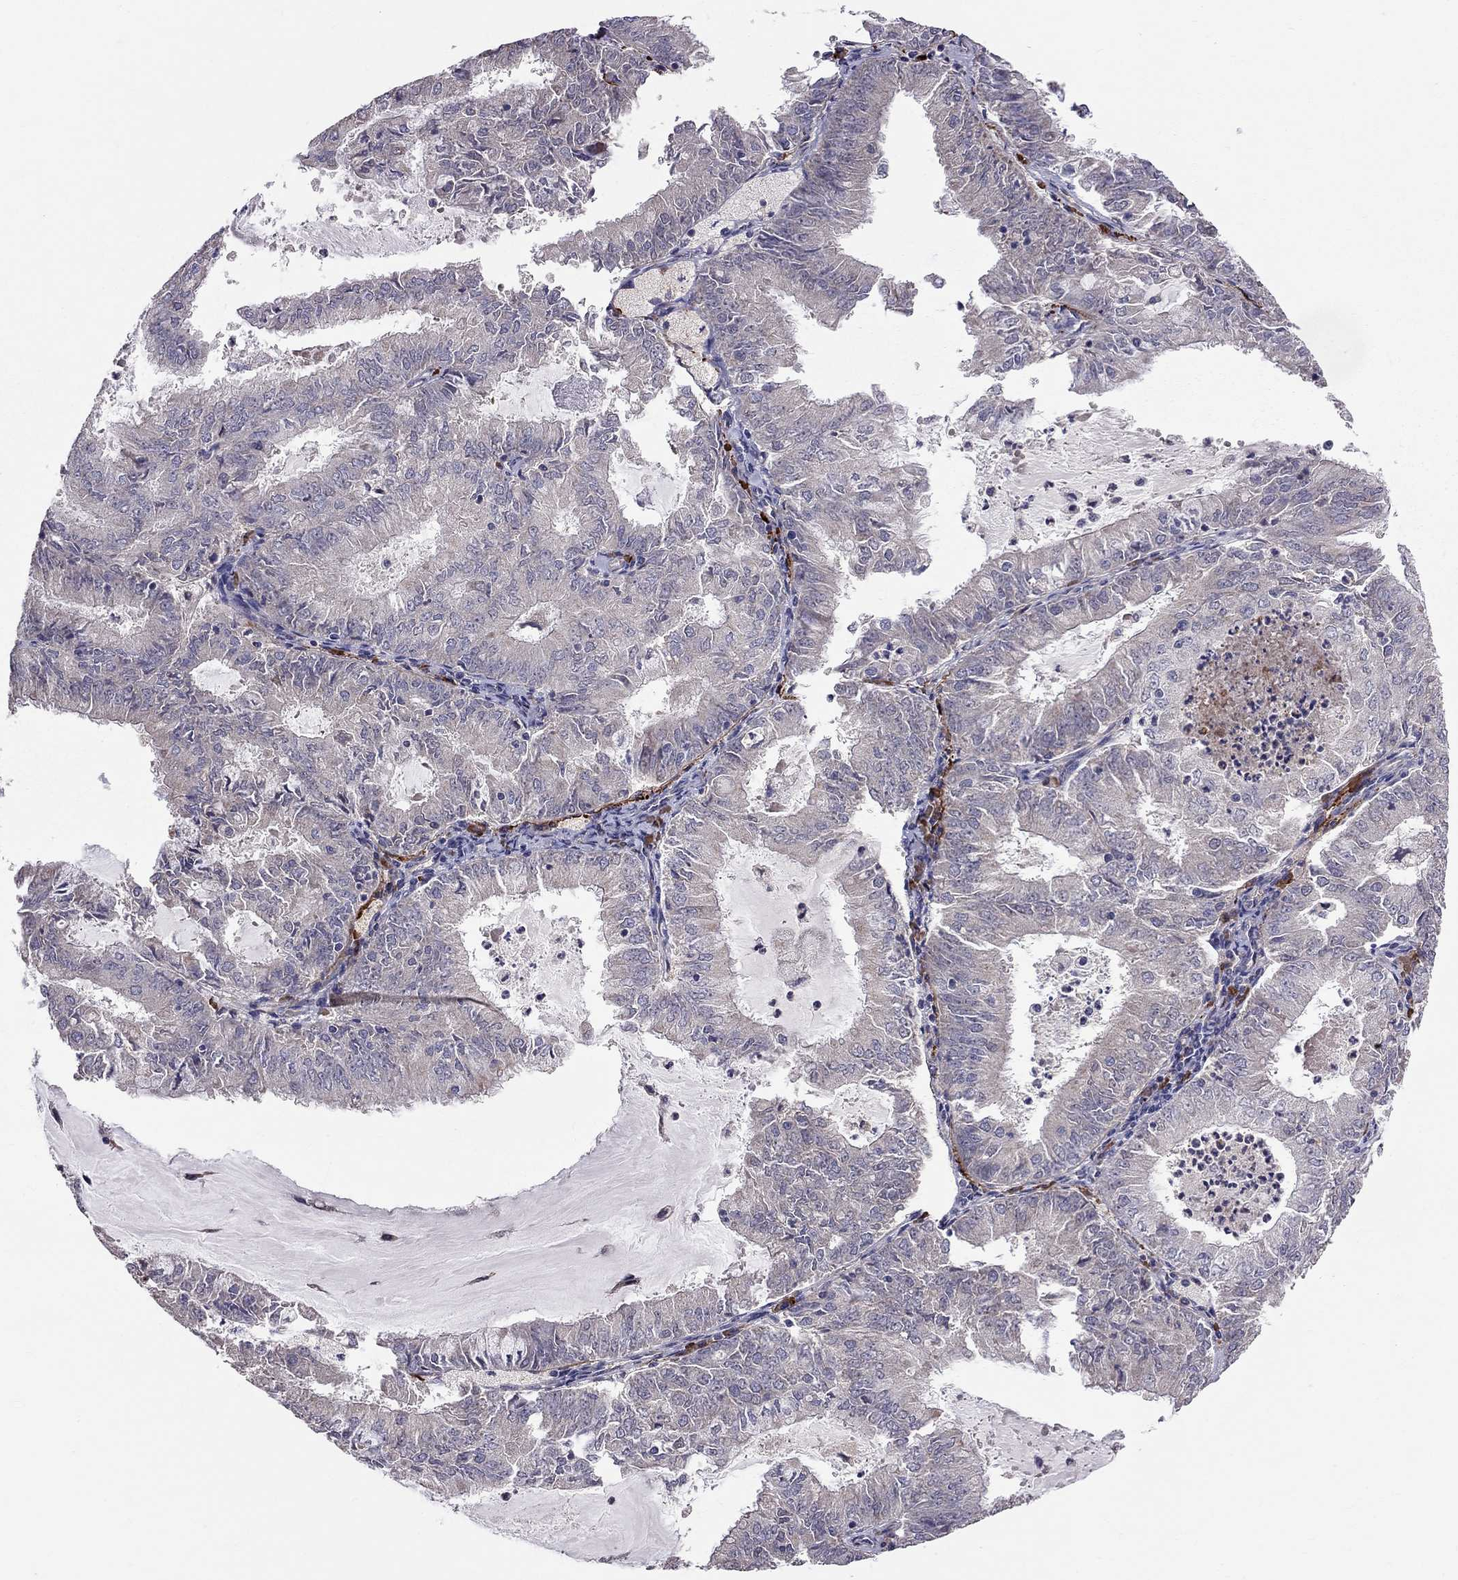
{"staining": {"intensity": "negative", "quantity": "none", "location": "none"}, "tissue": "endometrial cancer", "cell_type": "Tumor cells", "image_type": "cancer", "snomed": [{"axis": "morphology", "description": "Adenocarcinoma, NOS"}, {"axis": "topography", "description": "Endometrium"}], "caption": "IHC histopathology image of adenocarcinoma (endometrial) stained for a protein (brown), which shows no positivity in tumor cells.", "gene": "PIK3CG", "patient": {"sex": "female", "age": 57}}